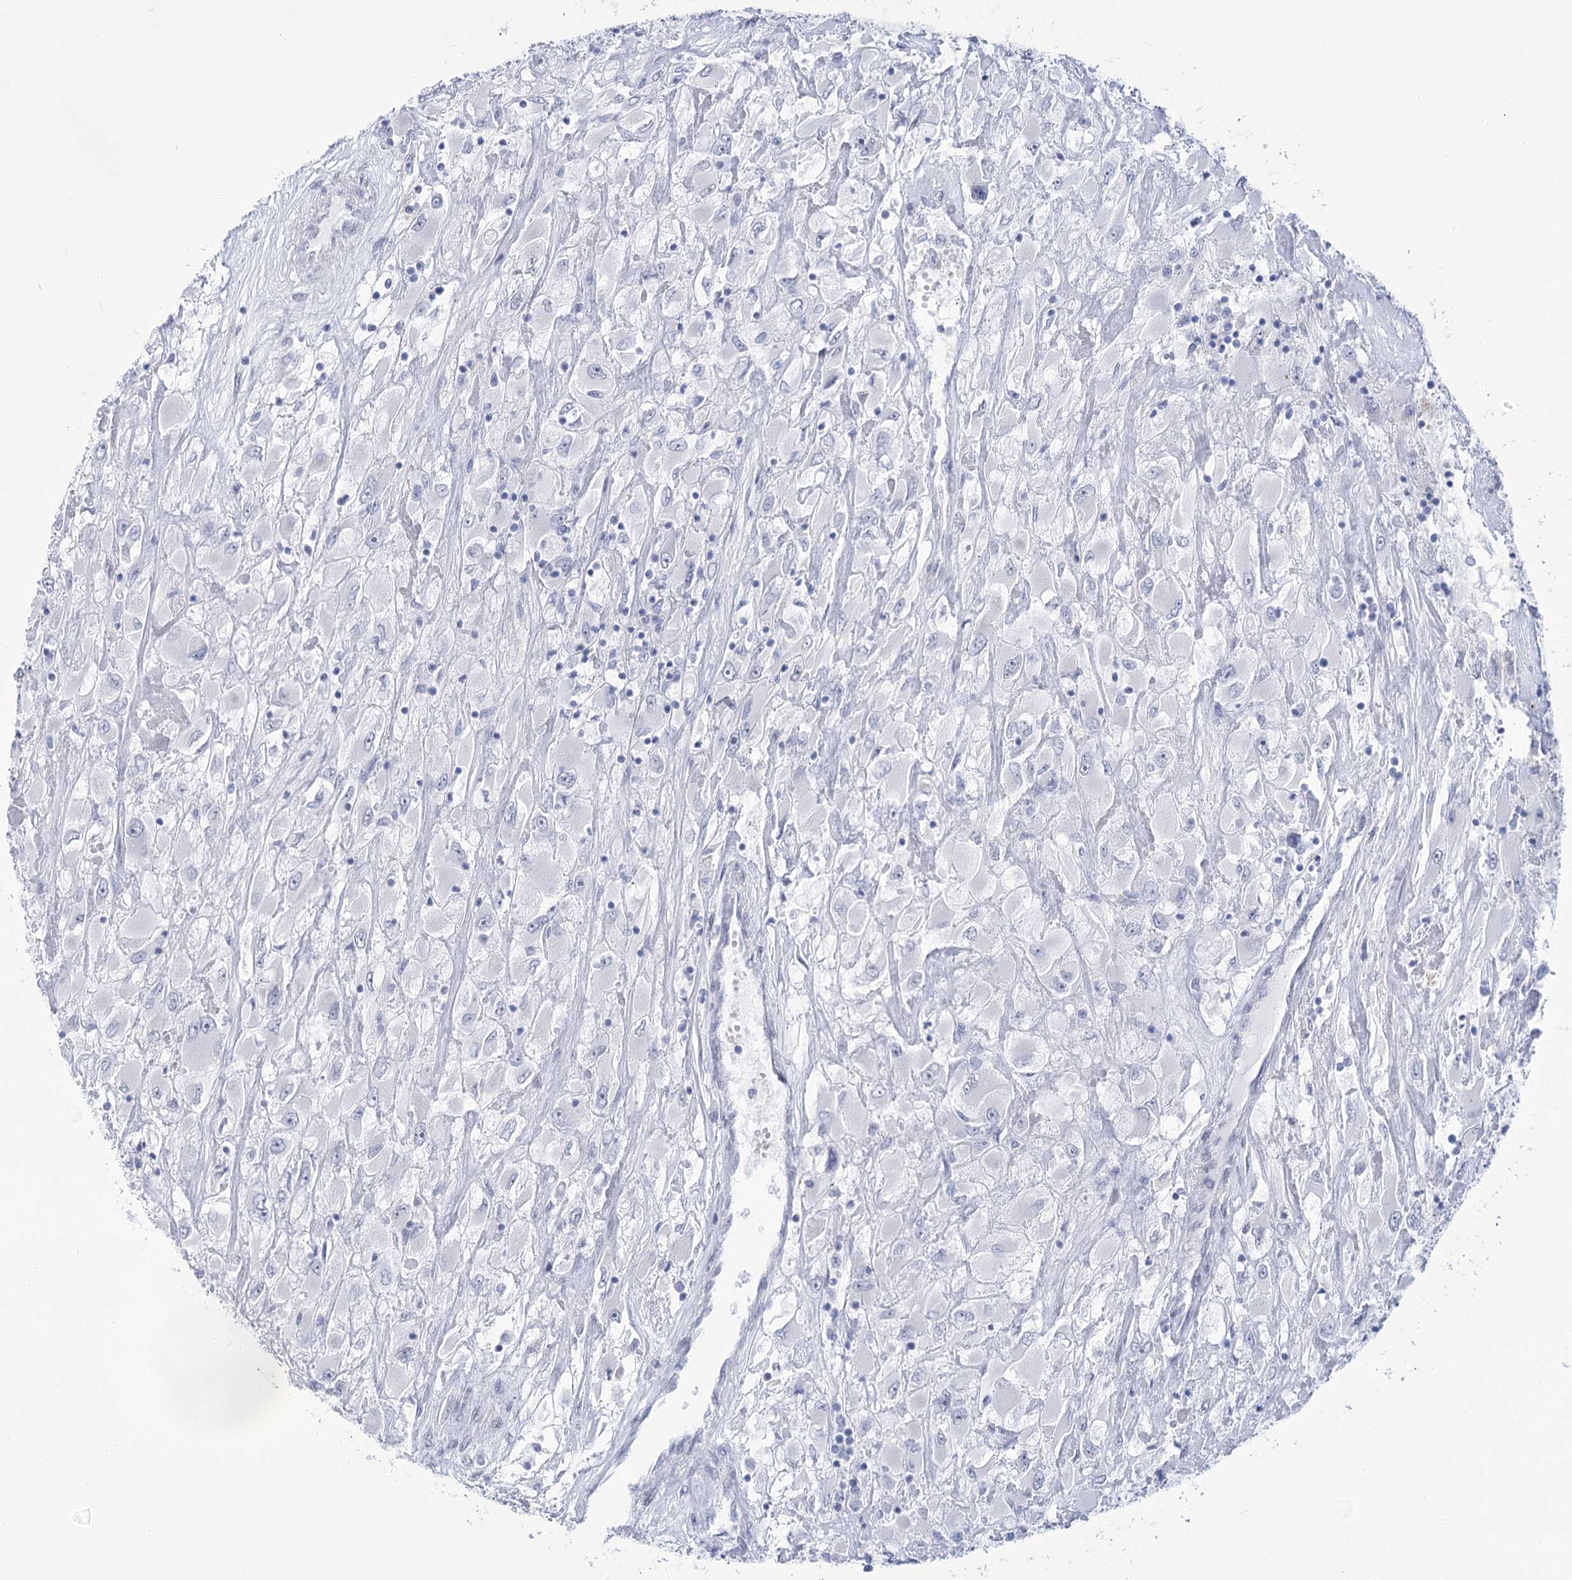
{"staining": {"intensity": "negative", "quantity": "none", "location": "none"}, "tissue": "renal cancer", "cell_type": "Tumor cells", "image_type": "cancer", "snomed": [{"axis": "morphology", "description": "Adenocarcinoma, NOS"}, {"axis": "topography", "description": "Kidney"}], "caption": "This is a micrograph of IHC staining of renal adenocarcinoma, which shows no positivity in tumor cells.", "gene": "HORMAD1", "patient": {"sex": "female", "age": 52}}